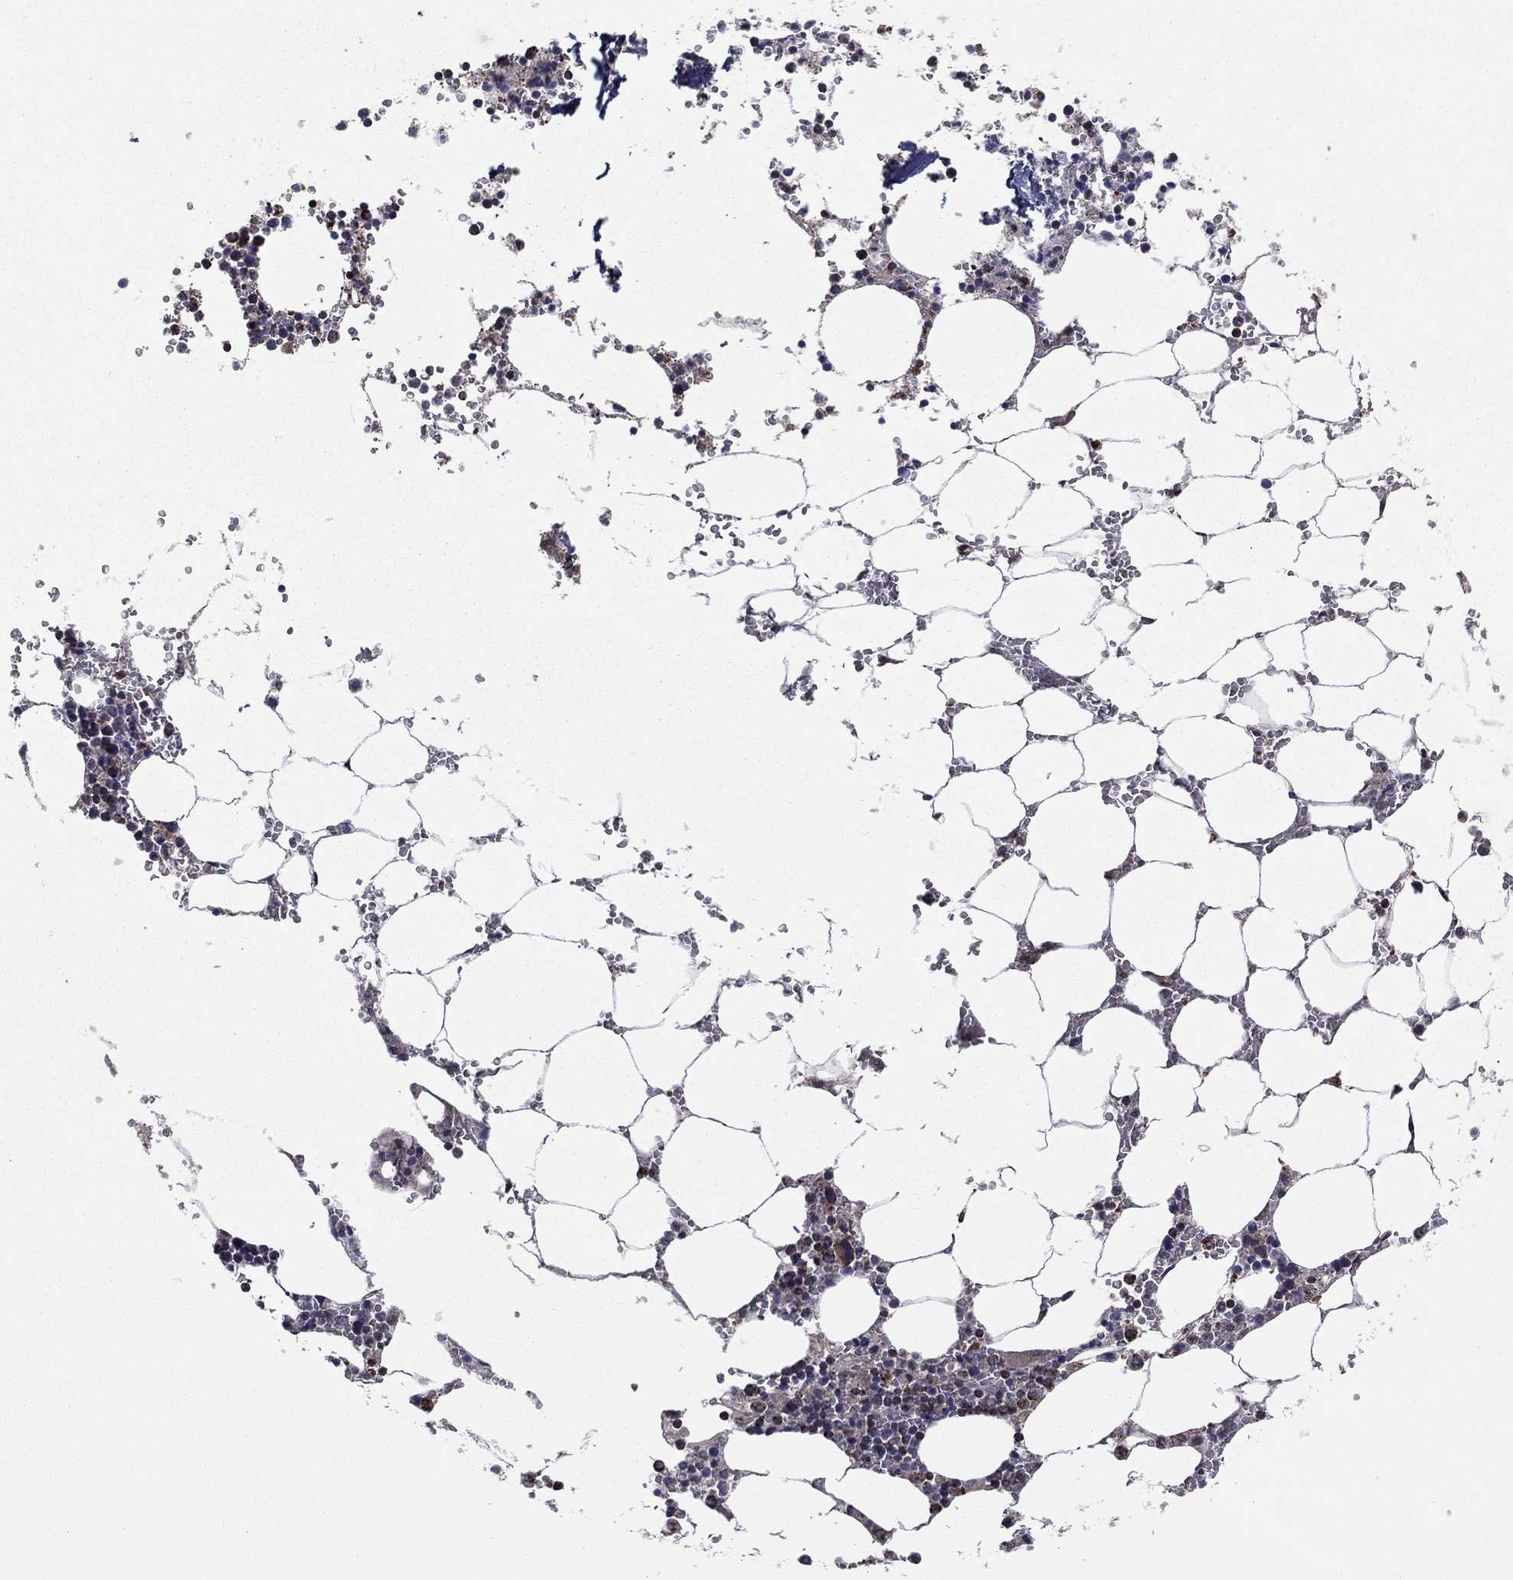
{"staining": {"intensity": "moderate", "quantity": "<25%", "location": "nuclear"}, "tissue": "bone marrow", "cell_type": "Hematopoietic cells", "image_type": "normal", "snomed": [{"axis": "morphology", "description": "Normal tissue, NOS"}, {"axis": "topography", "description": "Bone marrow"}], "caption": "Unremarkable bone marrow was stained to show a protein in brown. There is low levels of moderate nuclear expression in approximately <25% of hematopoietic cells.", "gene": "ENSG00000288684", "patient": {"sex": "female", "age": 64}}